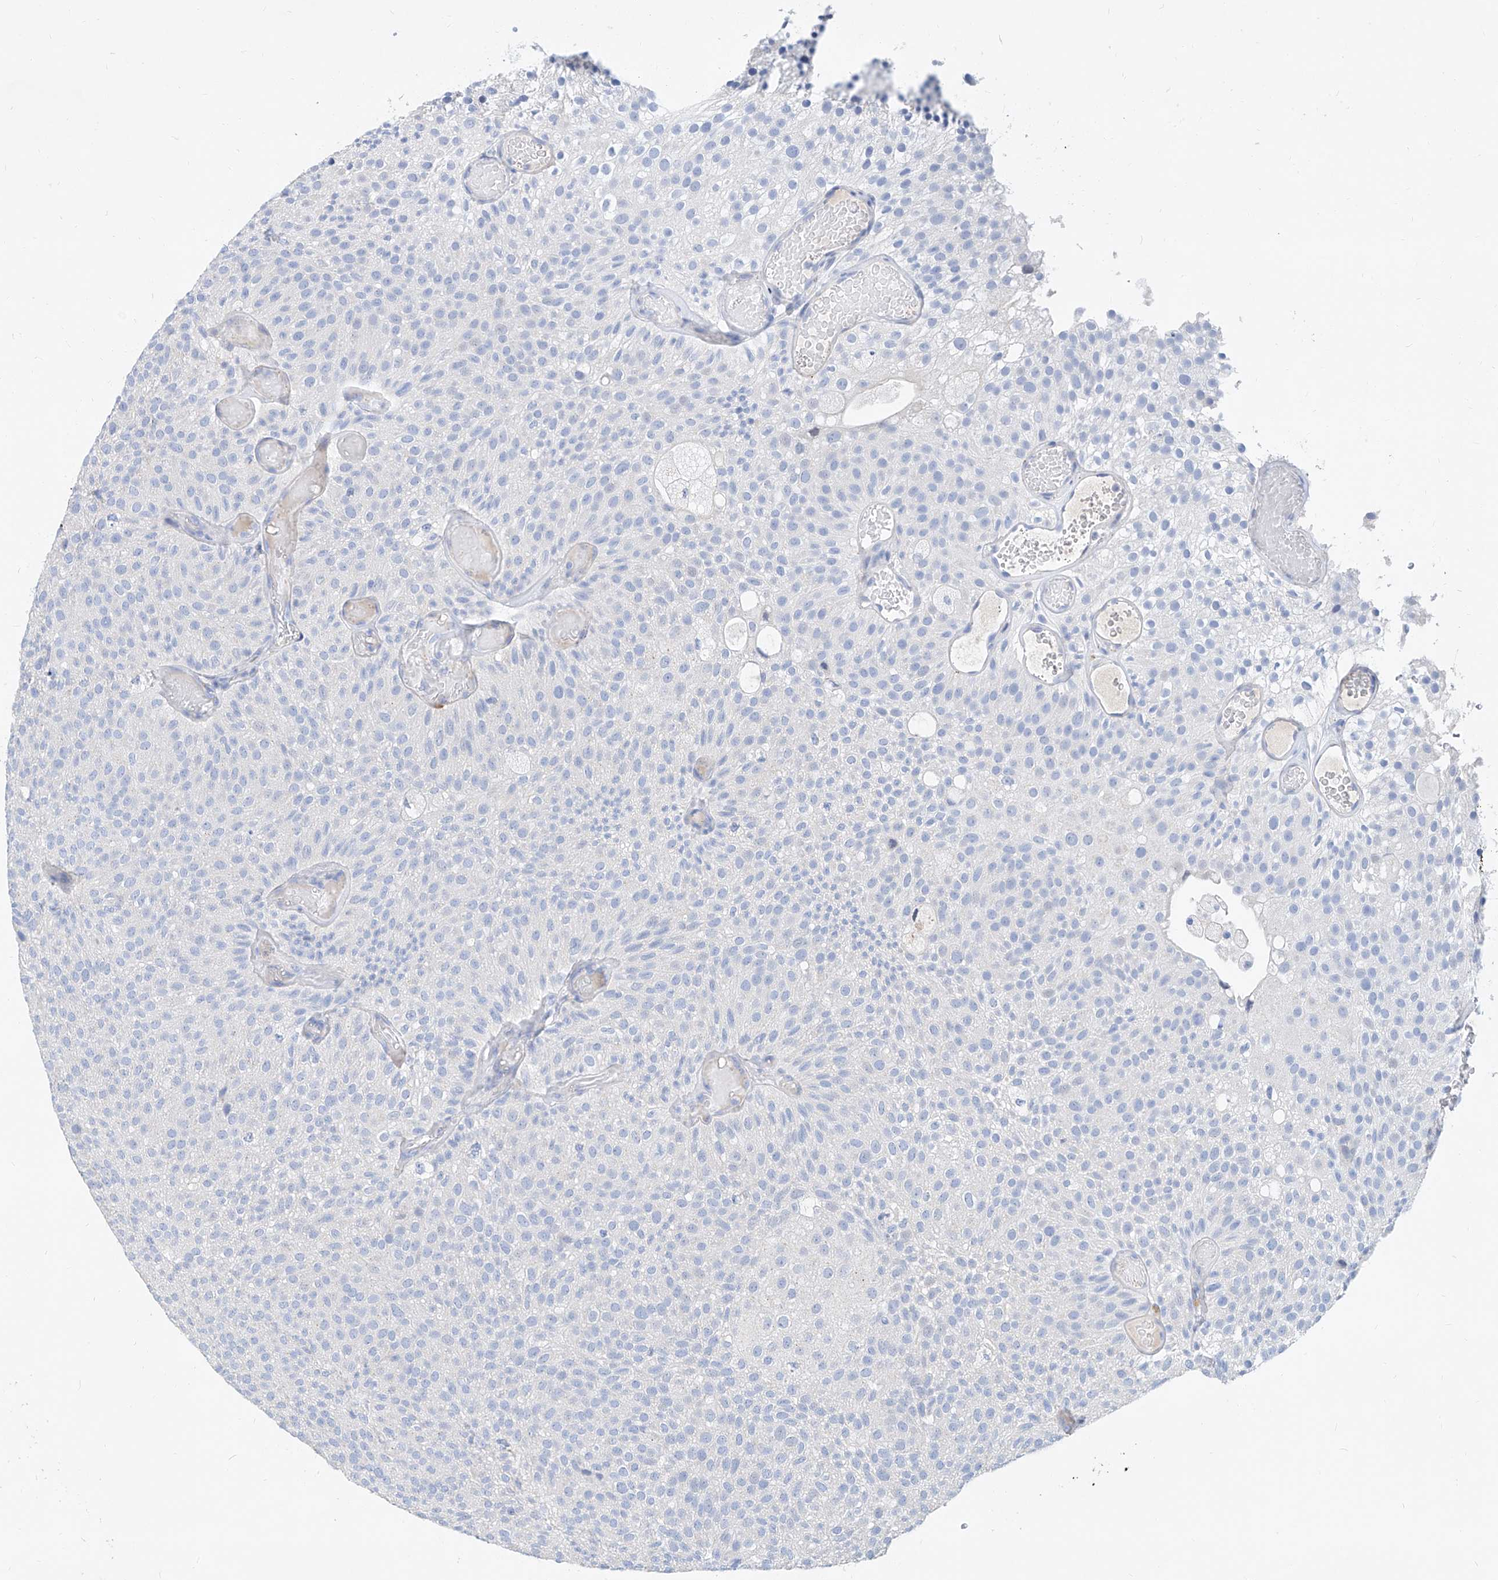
{"staining": {"intensity": "negative", "quantity": "none", "location": "none"}, "tissue": "urothelial cancer", "cell_type": "Tumor cells", "image_type": "cancer", "snomed": [{"axis": "morphology", "description": "Urothelial carcinoma, Low grade"}, {"axis": "topography", "description": "Urinary bladder"}], "caption": "High magnification brightfield microscopy of low-grade urothelial carcinoma stained with DAB (brown) and counterstained with hematoxylin (blue): tumor cells show no significant positivity.", "gene": "SLC25A29", "patient": {"sex": "male", "age": 78}}